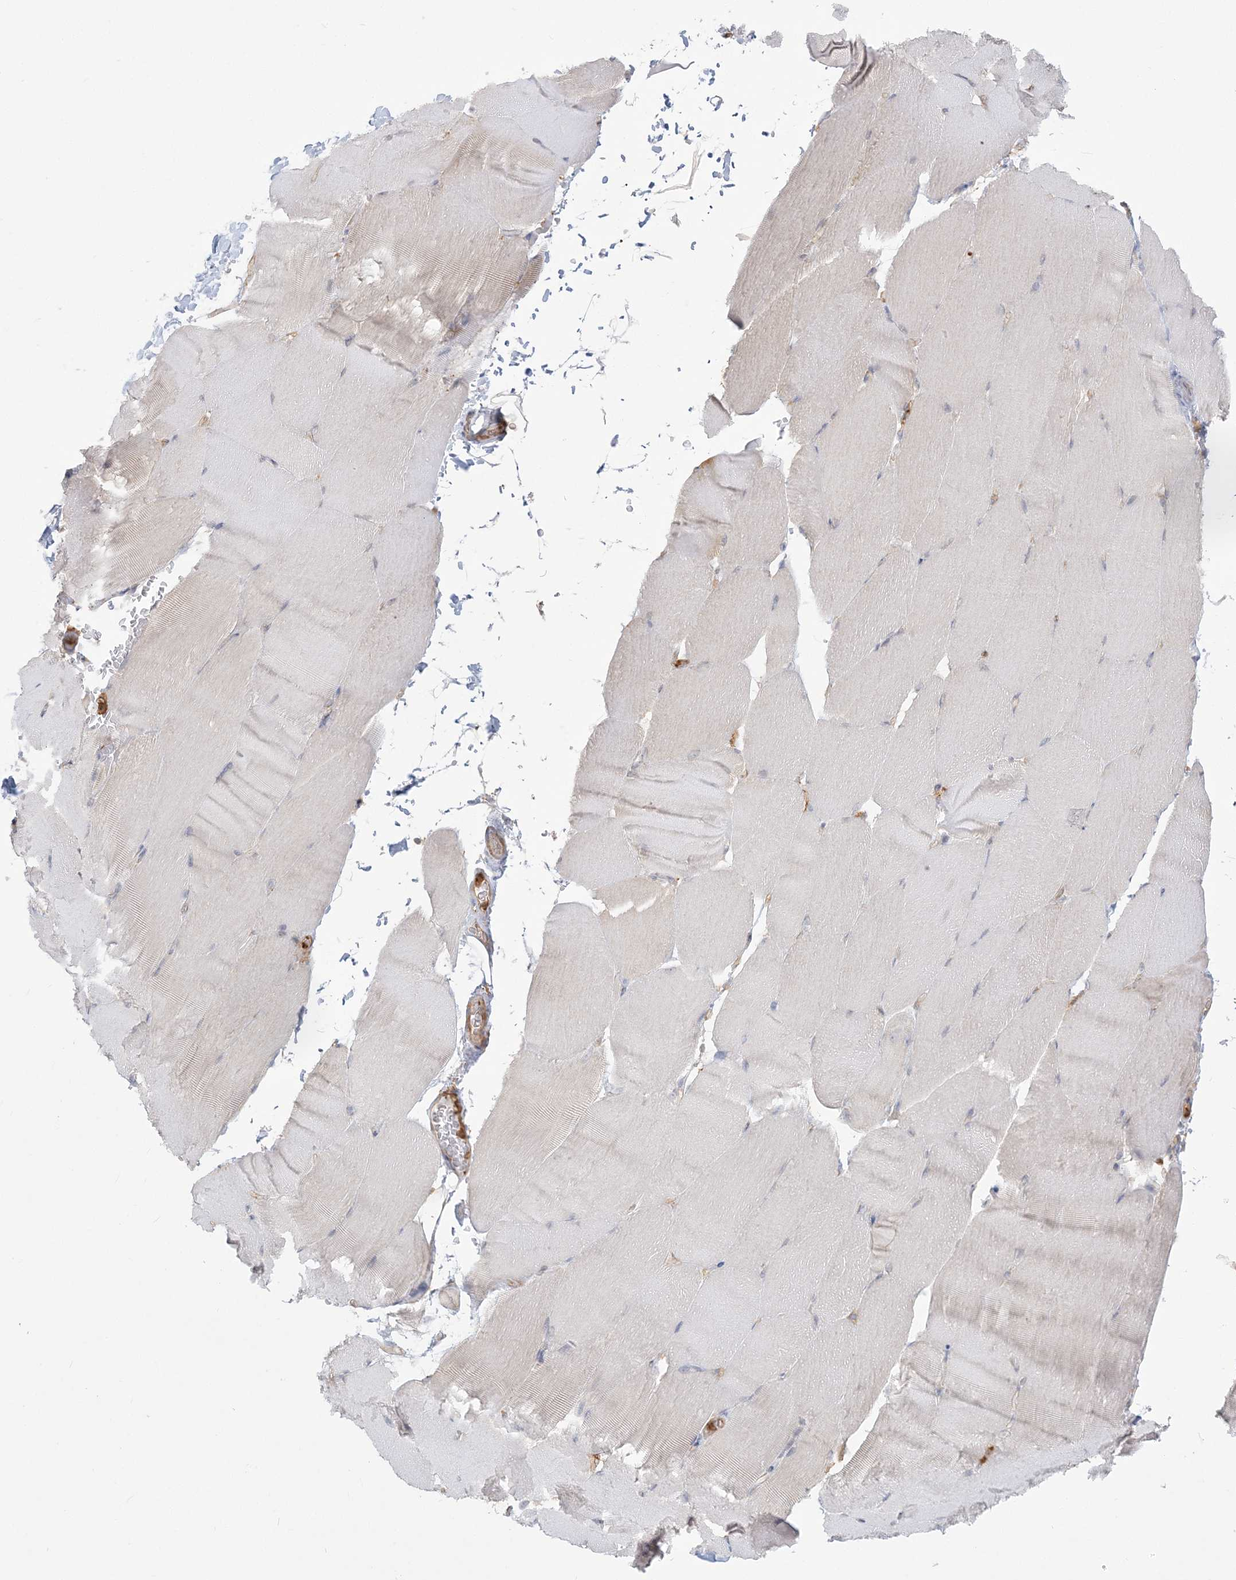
{"staining": {"intensity": "negative", "quantity": "none", "location": "none"}, "tissue": "skeletal muscle", "cell_type": "Myocytes", "image_type": "normal", "snomed": [{"axis": "morphology", "description": "Normal tissue, NOS"}, {"axis": "topography", "description": "Skeletal muscle"}, {"axis": "topography", "description": "Parathyroid gland"}], "caption": "Immunohistochemistry photomicrograph of unremarkable skeletal muscle: skeletal muscle stained with DAB reveals no significant protein staining in myocytes. The staining is performed using DAB brown chromogen with nuclei counter-stained in using hematoxylin.", "gene": "ANKS1A", "patient": {"sex": "female", "age": 37}}